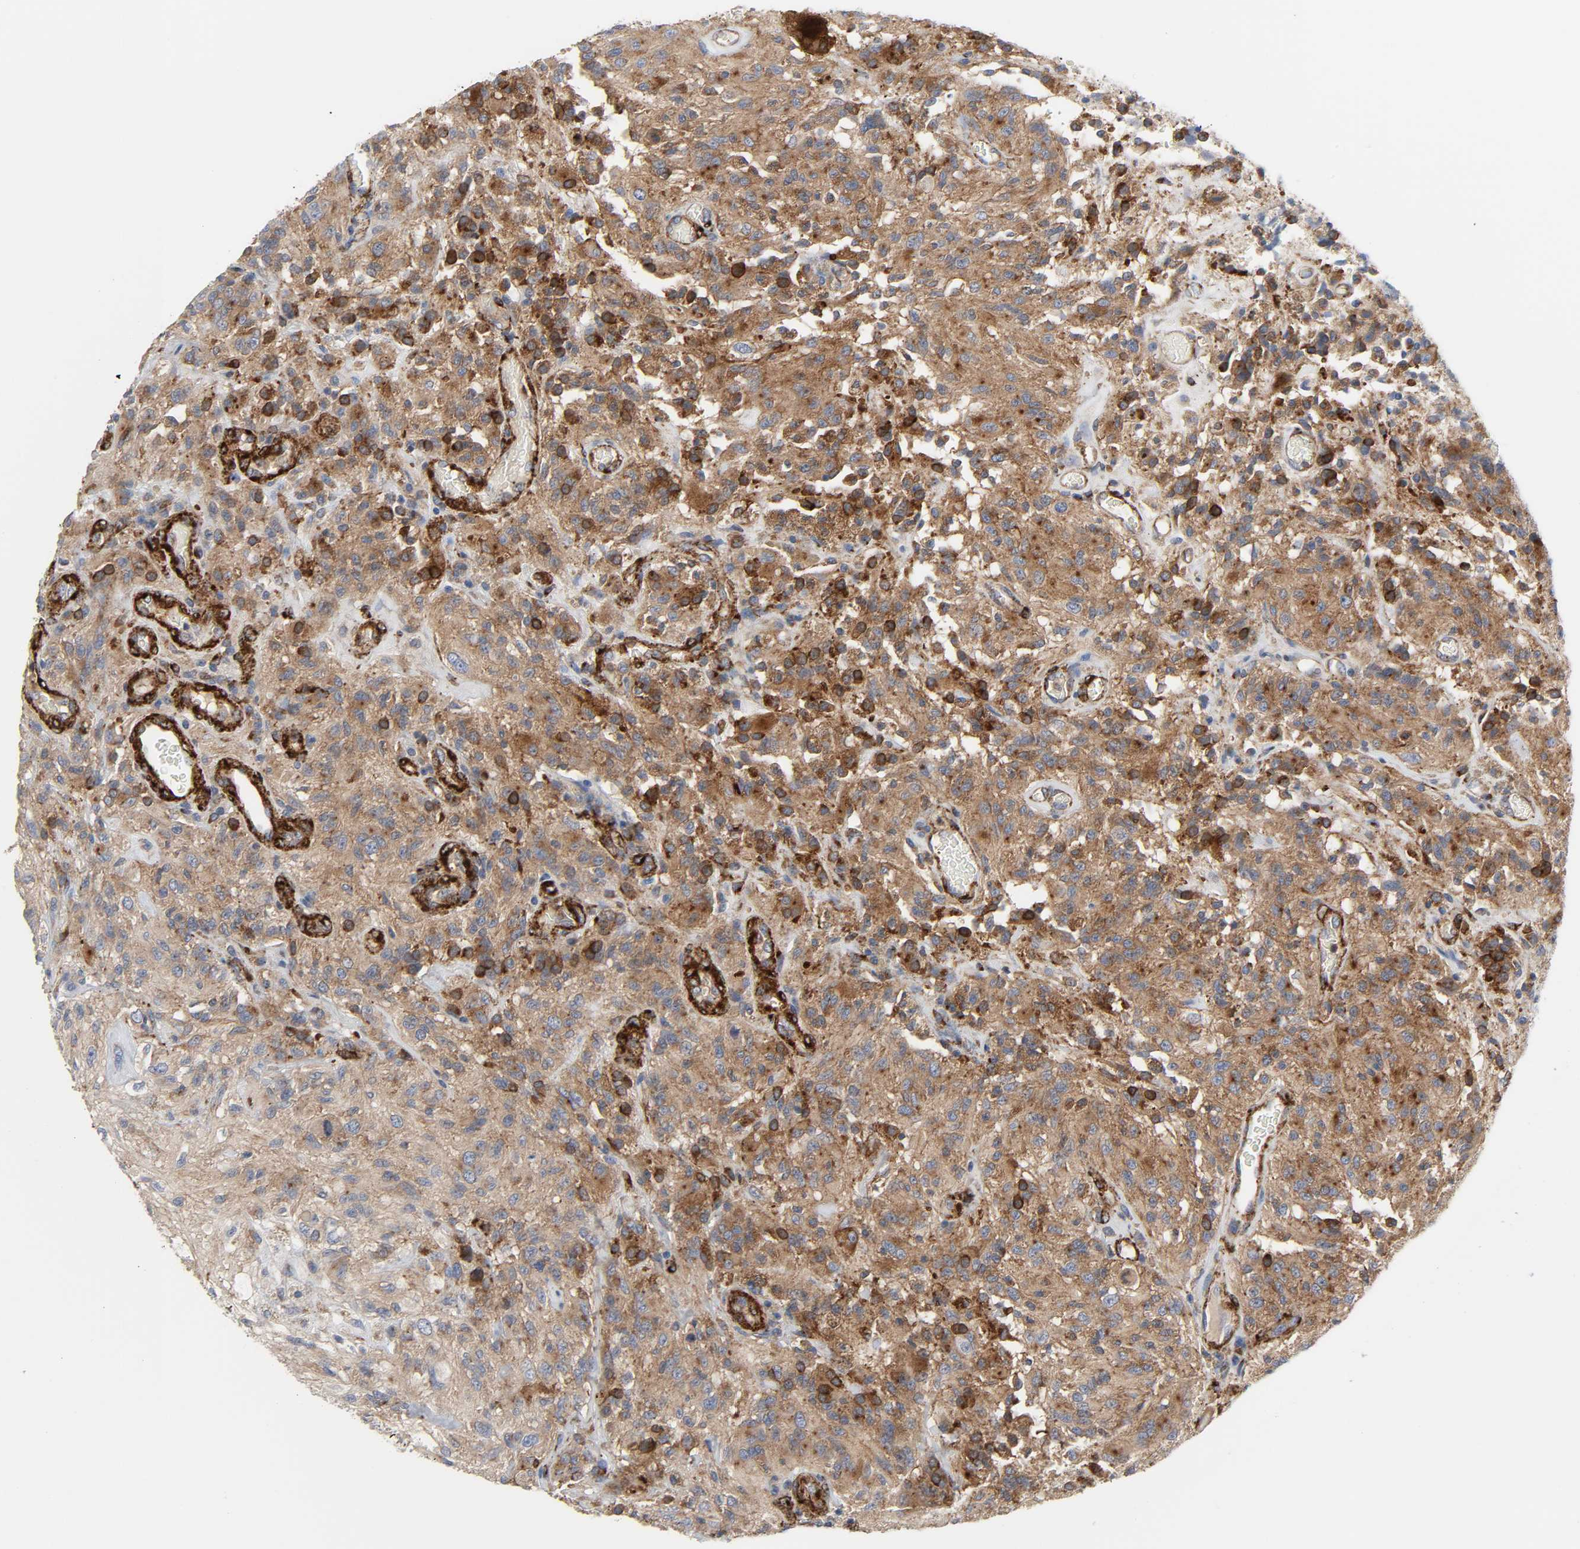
{"staining": {"intensity": "moderate", "quantity": ">75%", "location": "cytoplasmic/membranous"}, "tissue": "glioma", "cell_type": "Tumor cells", "image_type": "cancer", "snomed": [{"axis": "morphology", "description": "Normal tissue, NOS"}, {"axis": "morphology", "description": "Glioma, malignant, High grade"}, {"axis": "topography", "description": "Cerebral cortex"}], "caption": "Approximately >75% of tumor cells in glioma exhibit moderate cytoplasmic/membranous protein positivity as visualized by brown immunohistochemical staining.", "gene": "ARHGAP1", "patient": {"sex": "male", "age": 56}}